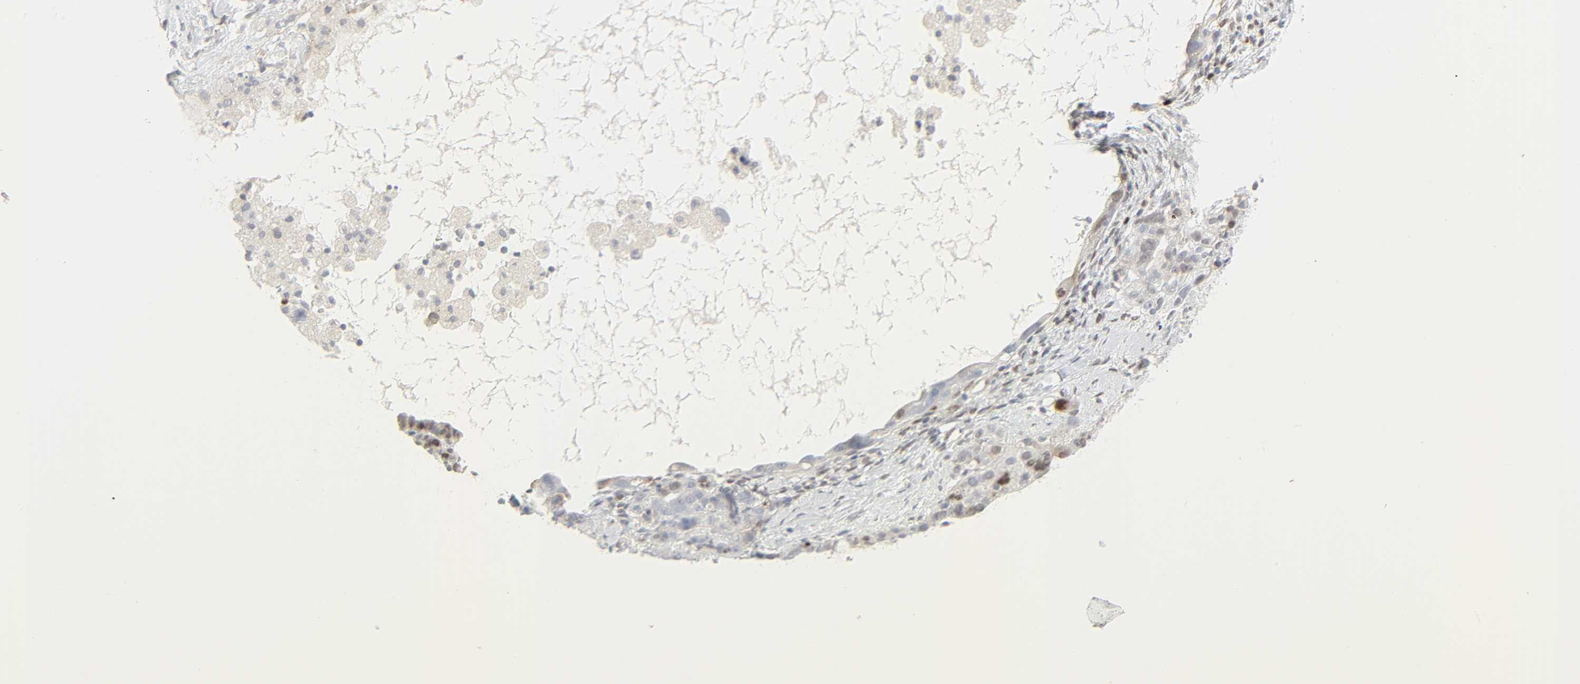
{"staining": {"intensity": "moderate", "quantity": "25%-75%", "location": "nuclear"}, "tissue": "ovarian cancer", "cell_type": "Tumor cells", "image_type": "cancer", "snomed": [{"axis": "morphology", "description": "Cystadenocarcinoma, serous, NOS"}, {"axis": "topography", "description": "Ovary"}], "caption": "About 25%-75% of tumor cells in human serous cystadenocarcinoma (ovarian) reveal moderate nuclear protein positivity as visualized by brown immunohistochemical staining.", "gene": "ZBTB16", "patient": {"sex": "female", "age": 66}}